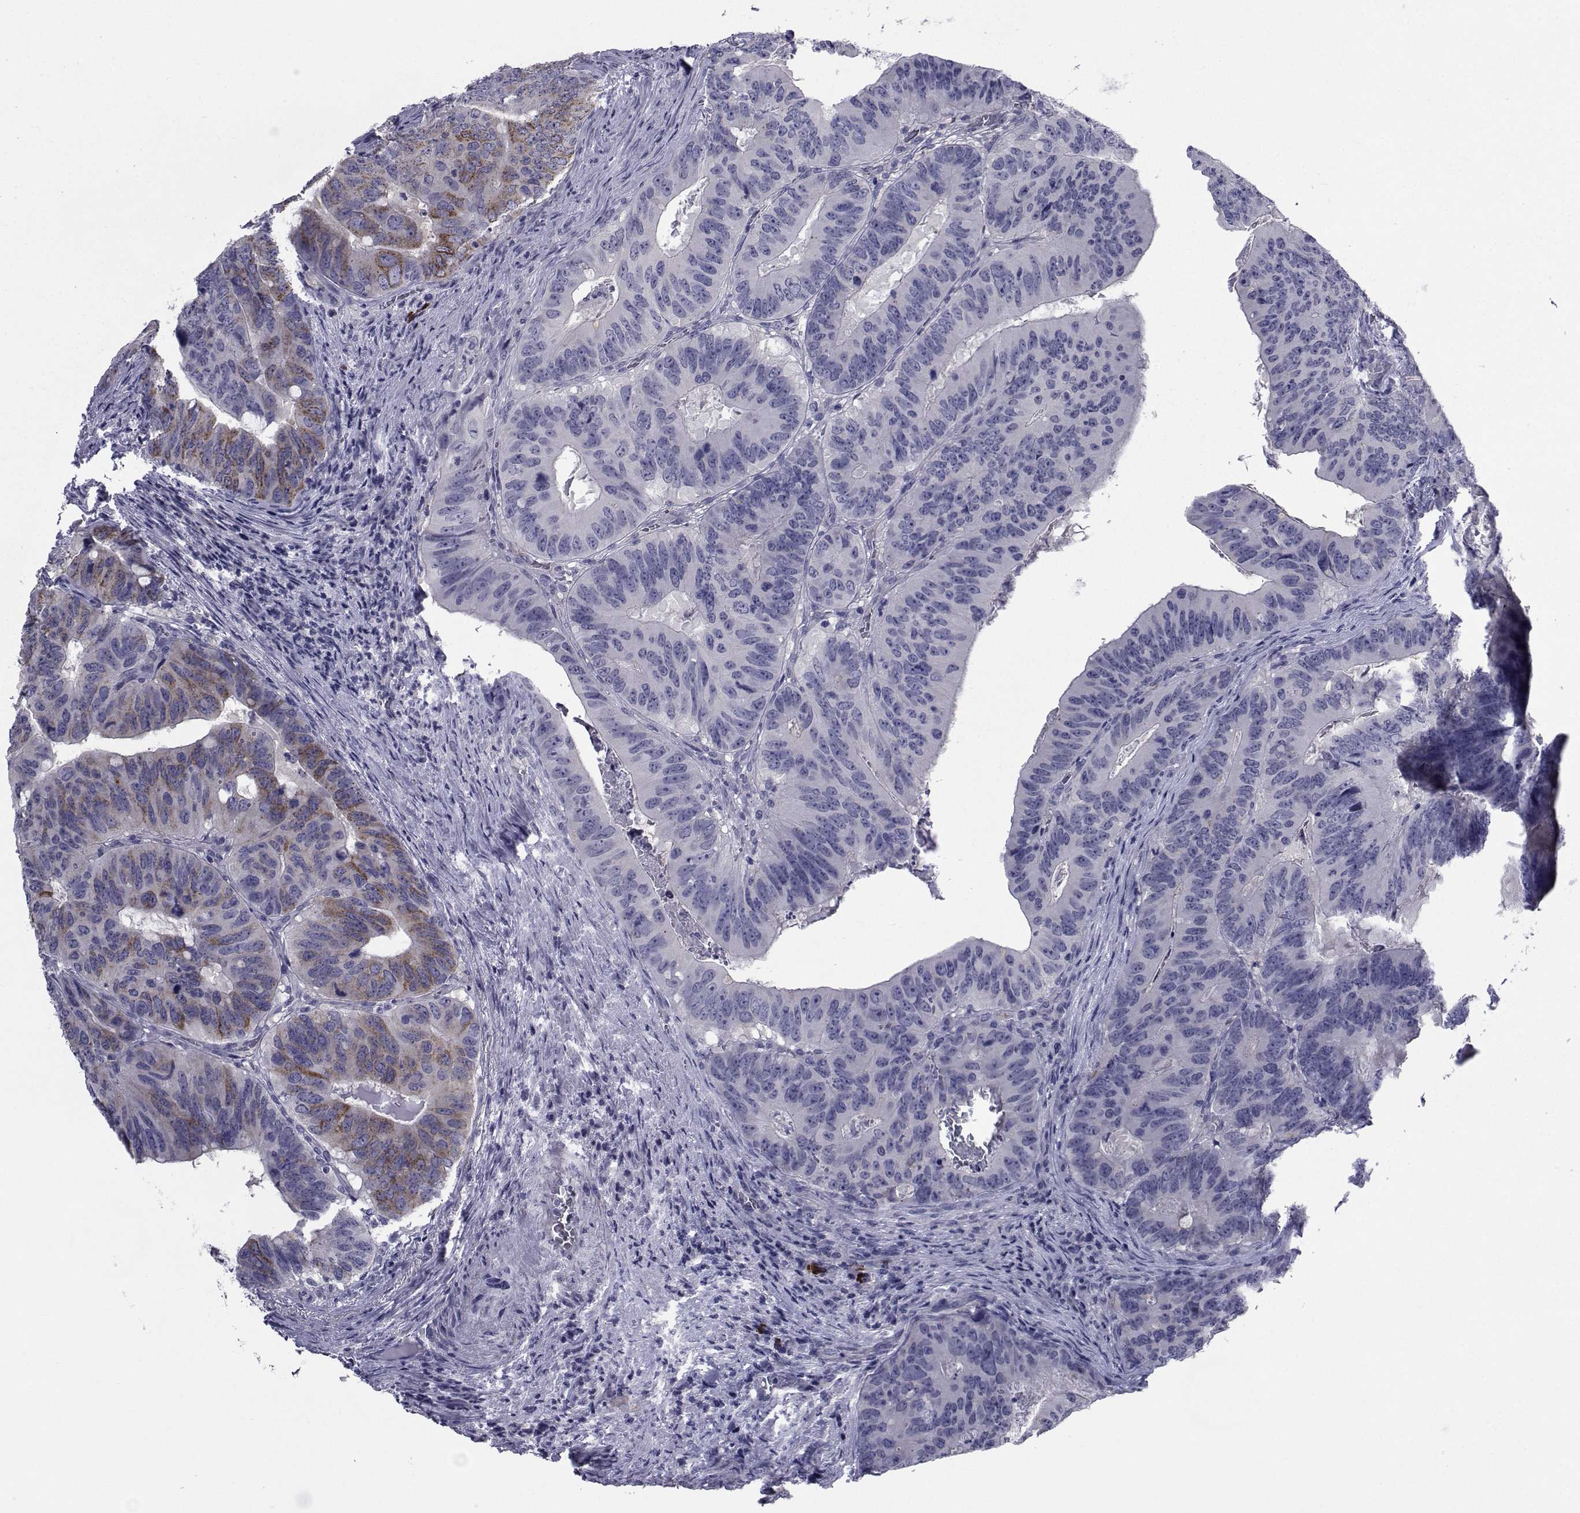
{"staining": {"intensity": "moderate", "quantity": "<25%", "location": "cytoplasmic/membranous"}, "tissue": "colorectal cancer", "cell_type": "Tumor cells", "image_type": "cancer", "snomed": [{"axis": "morphology", "description": "Adenocarcinoma, NOS"}, {"axis": "topography", "description": "Colon"}], "caption": "Colorectal cancer (adenocarcinoma) stained for a protein (brown) exhibits moderate cytoplasmic/membranous positive positivity in about <25% of tumor cells.", "gene": "SEMA5B", "patient": {"sex": "male", "age": 79}}